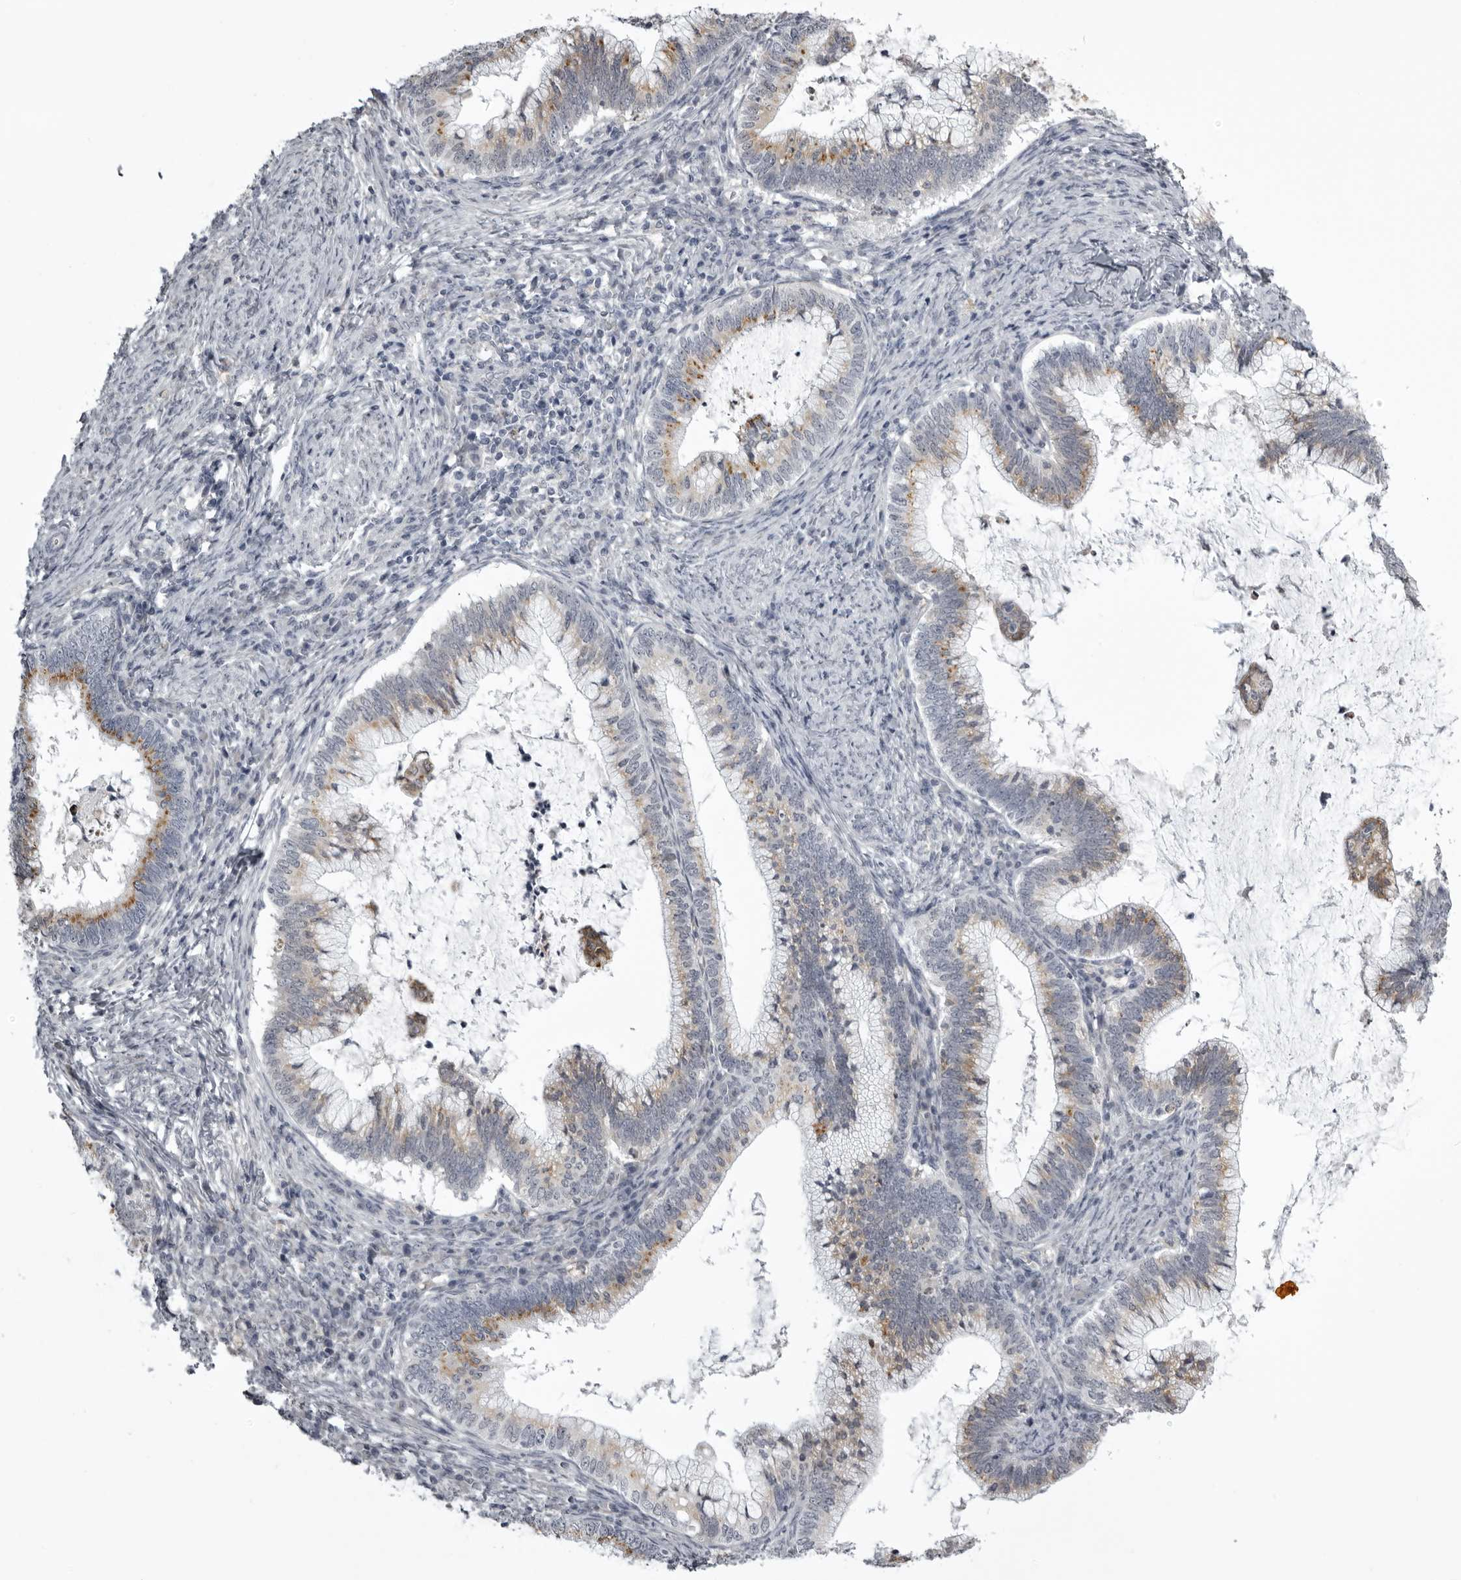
{"staining": {"intensity": "moderate", "quantity": "25%-75%", "location": "cytoplasmic/membranous"}, "tissue": "cervical cancer", "cell_type": "Tumor cells", "image_type": "cancer", "snomed": [{"axis": "morphology", "description": "Adenocarcinoma, NOS"}, {"axis": "topography", "description": "Cervix"}], "caption": "Protein staining of cervical cancer tissue displays moderate cytoplasmic/membranous positivity in about 25%-75% of tumor cells.", "gene": "NCEH1", "patient": {"sex": "female", "age": 36}}